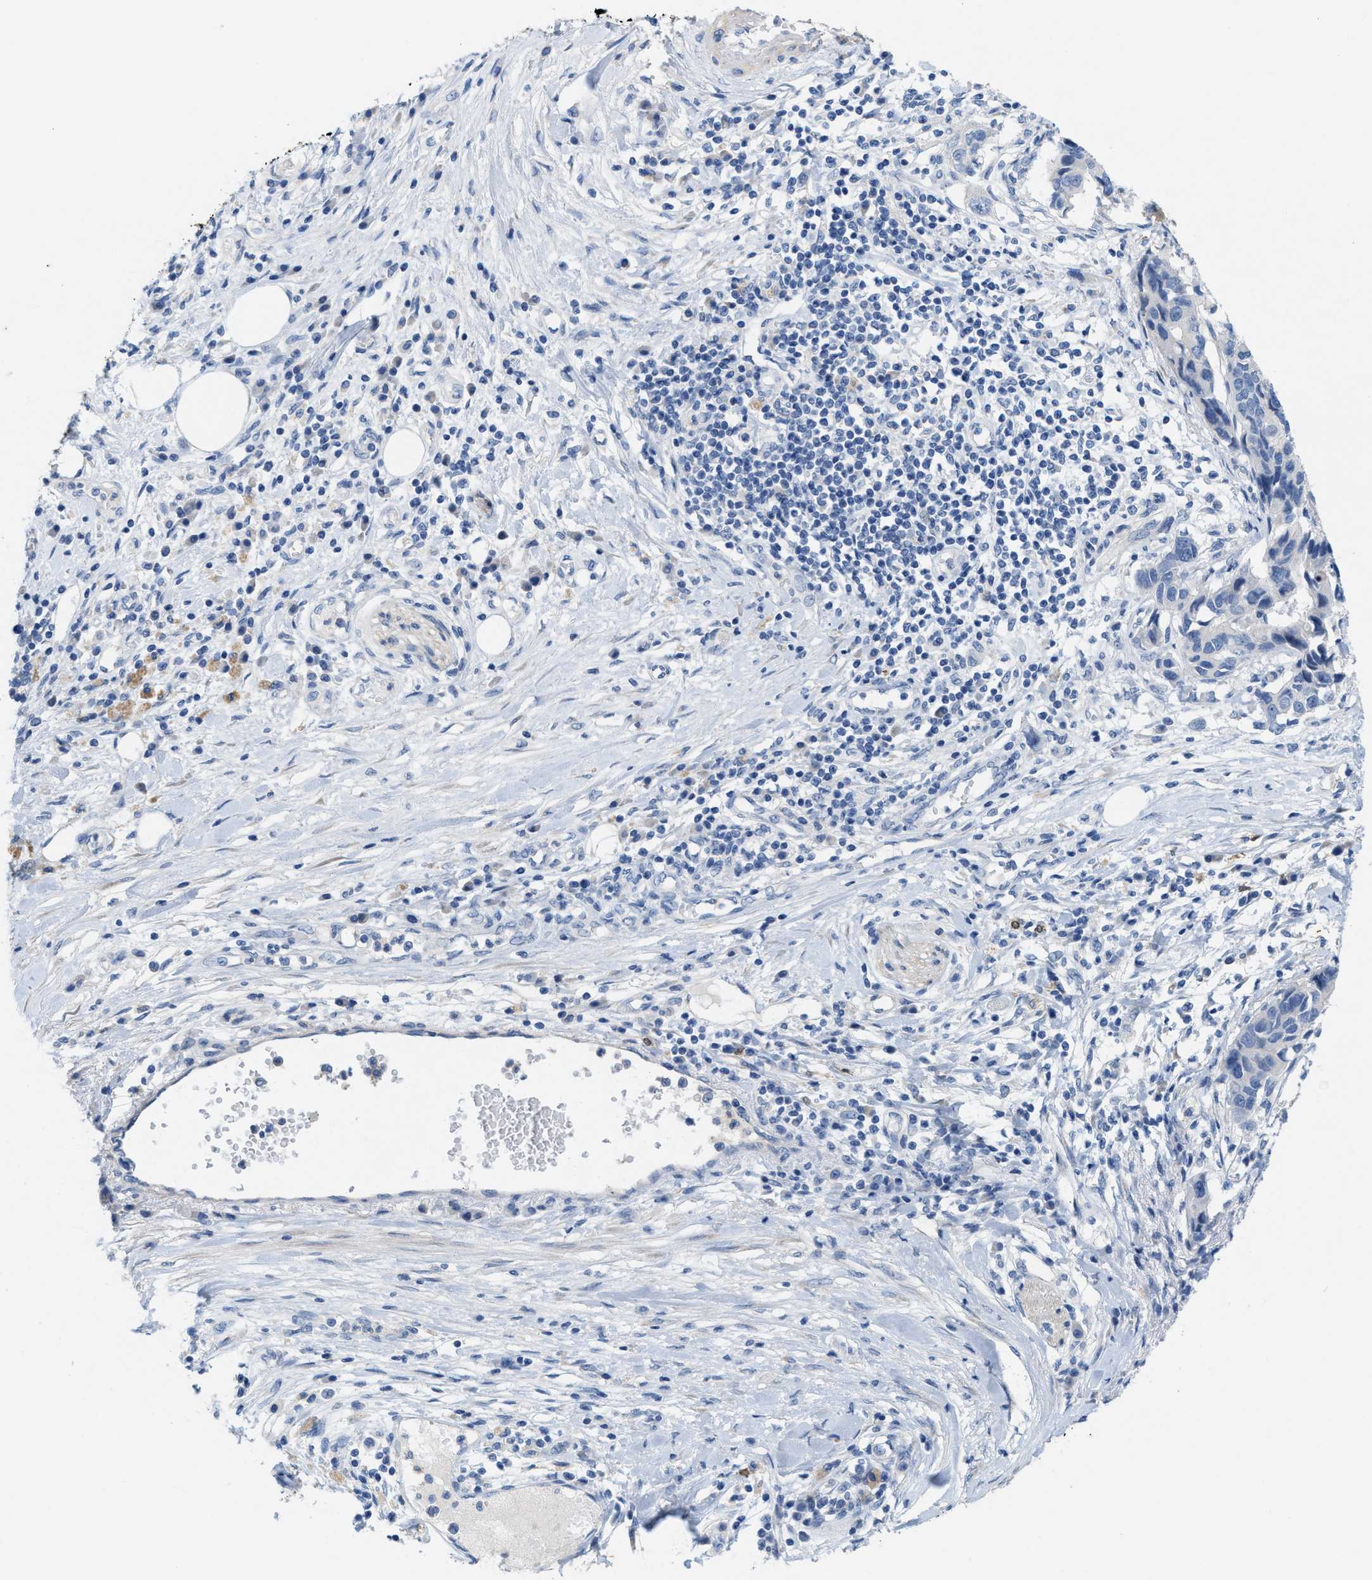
{"staining": {"intensity": "negative", "quantity": "none", "location": "none"}, "tissue": "pancreatic cancer", "cell_type": "Tumor cells", "image_type": "cancer", "snomed": [{"axis": "morphology", "description": "Adenocarcinoma, NOS"}, {"axis": "topography", "description": "Pancreas"}], "caption": "Immunohistochemistry (IHC) image of neoplastic tissue: human adenocarcinoma (pancreatic) stained with DAB (3,3'-diaminobenzidine) displays no significant protein positivity in tumor cells.", "gene": "CPA2", "patient": {"sex": "female", "age": 56}}